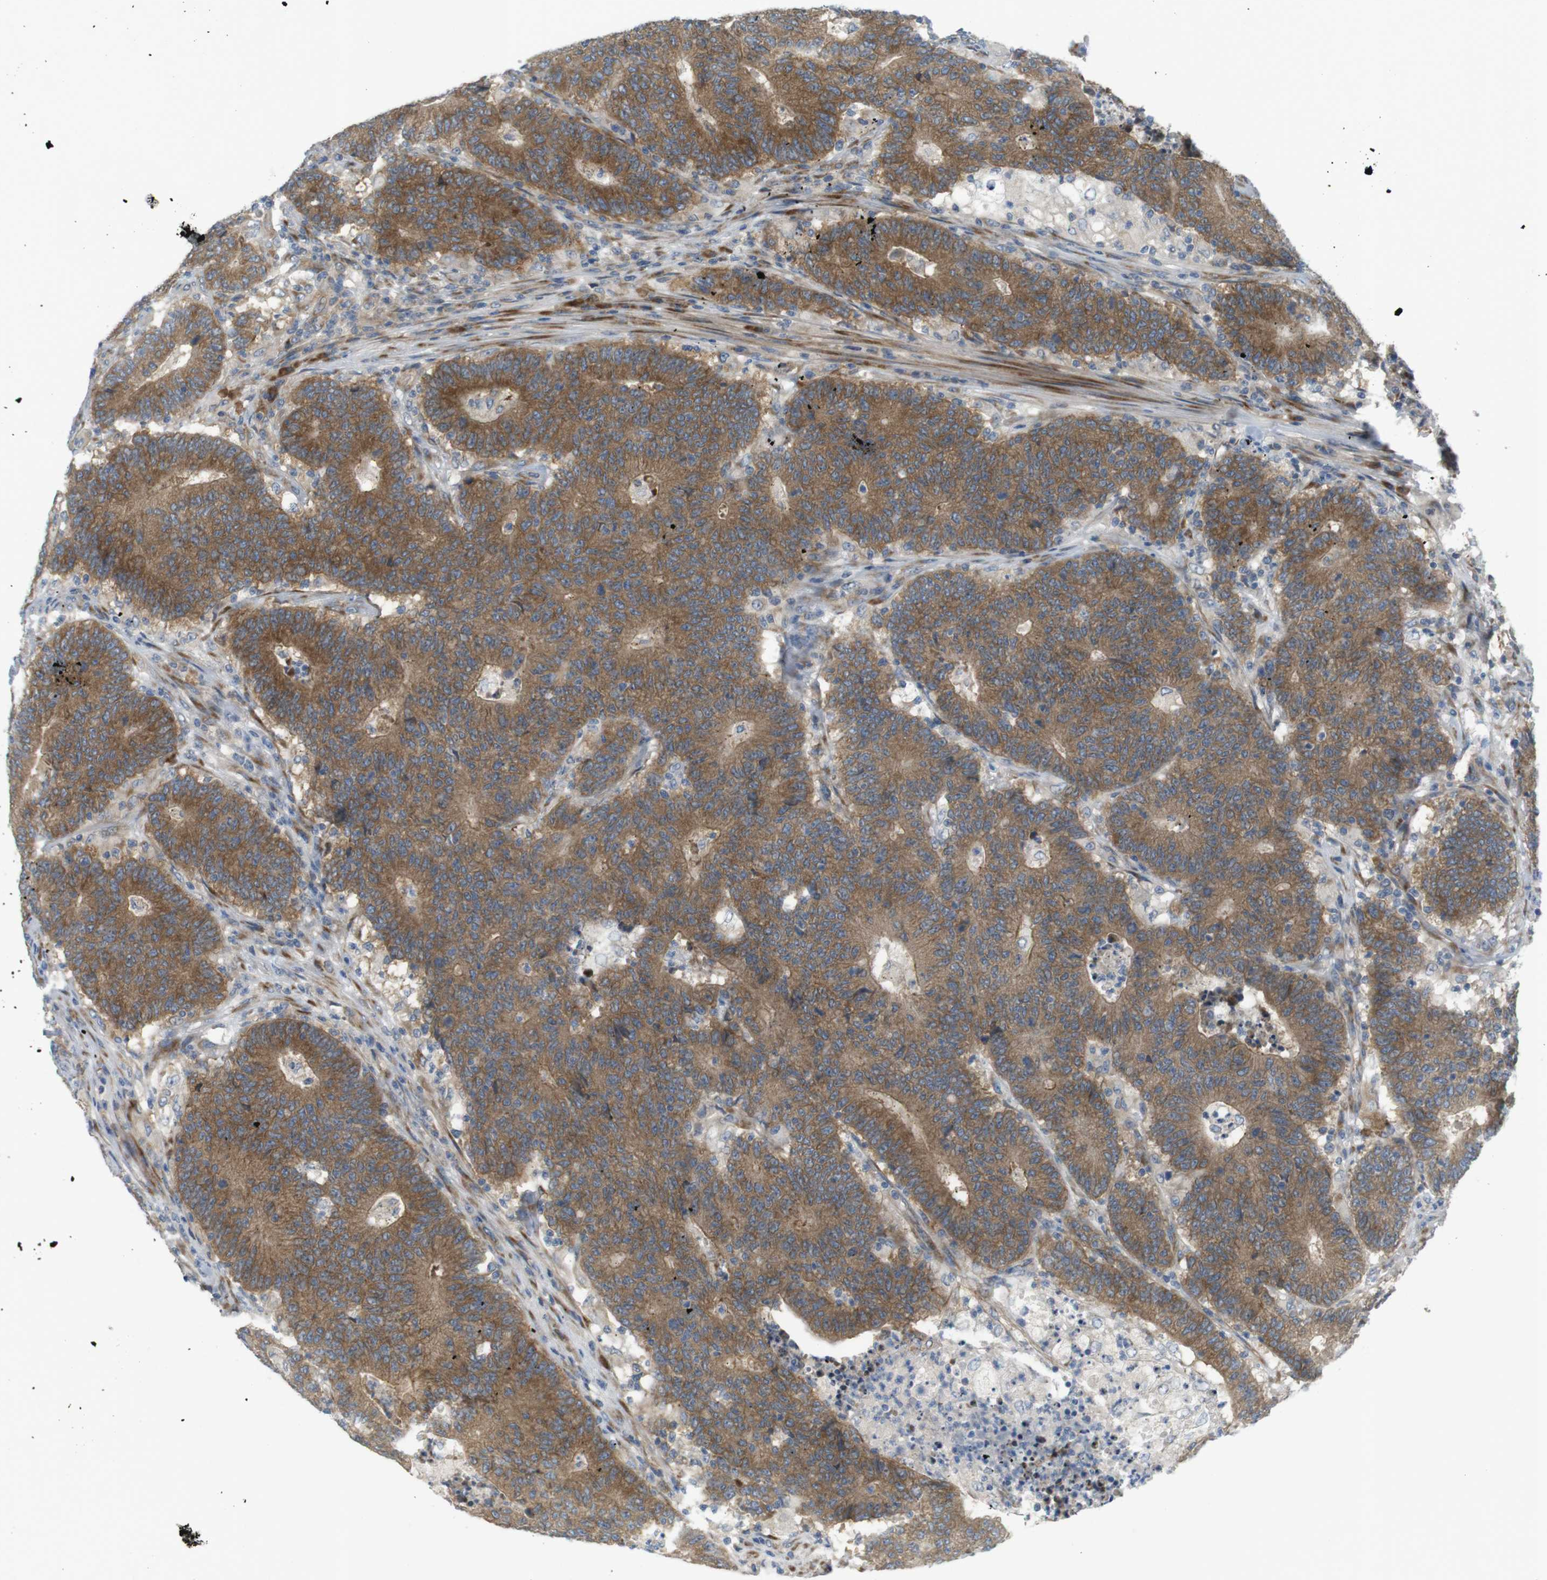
{"staining": {"intensity": "moderate", "quantity": ">75%", "location": "cytoplasmic/membranous"}, "tissue": "colorectal cancer", "cell_type": "Tumor cells", "image_type": "cancer", "snomed": [{"axis": "morphology", "description": "Normal tissue, NOS"}, {"axis": "morphology", "description": "Adenocarcinoma, NOS"}, {"axis": "topography", "description": "Colon"}], "caption": "Protein staining exhibits moderate cytoplasmic/membranous expression in about >75% of tumor cells in adenocarcinoma (colorectal). The protein is shown in brown color, while the nuclei are stained blue.", "gene": "GJC3", "patient": {"sex": "female", "age": 75}}